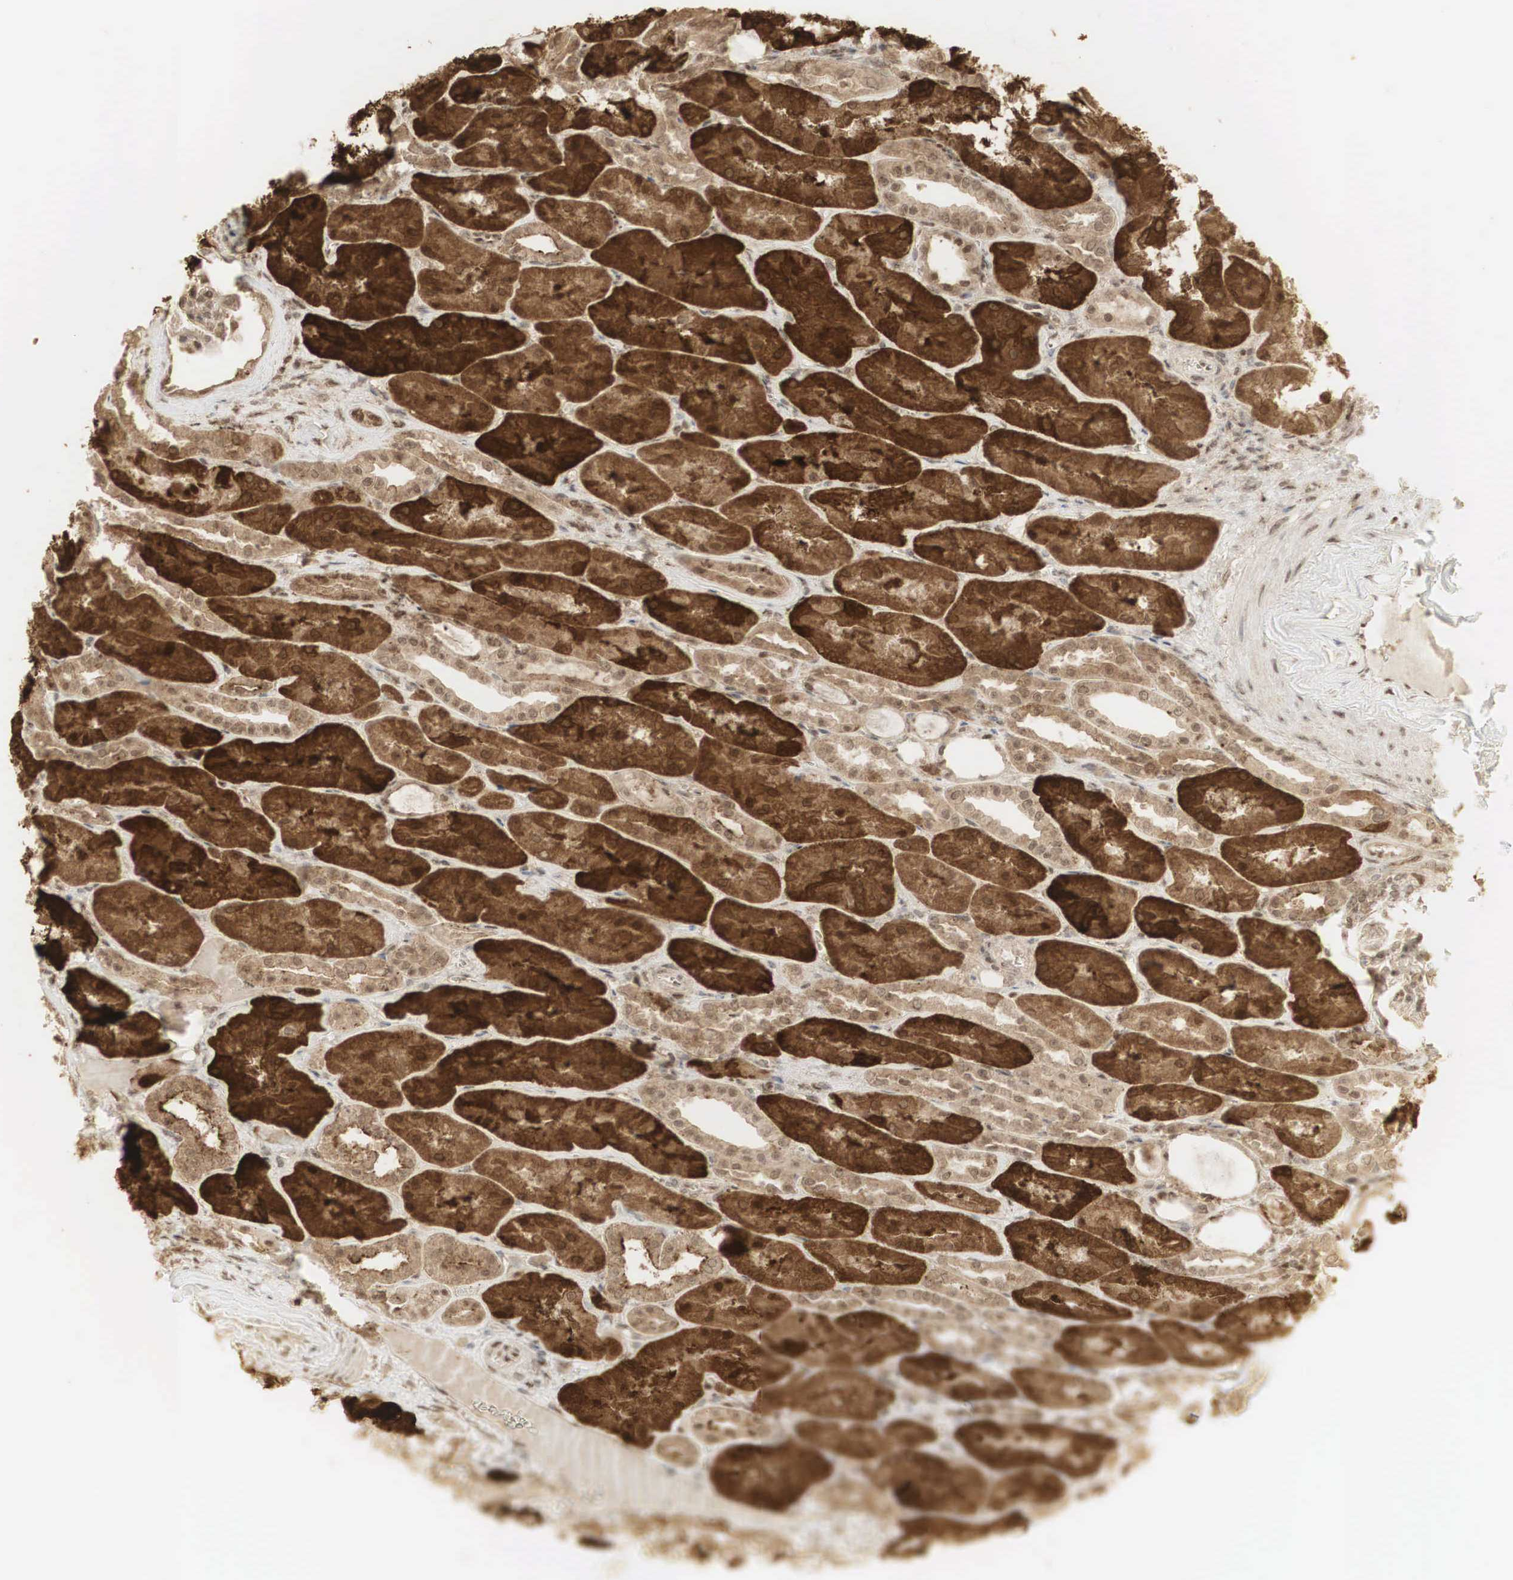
{"staining": {"intensity": "weak", "quantity": "25%-75%", "location": "cytoplasmic/membranous"}, "tissue": "kidney", "cell_type": "Cells in glomeruli", "image_type": "normal", "snomed": [{"axis": "morphology", "description": "Normal tissue, NOS"}, {"axis": "topography", "description": "Kidney"}], "caption": "Immunohistochemical staining of benign human kidney reveals weak cytoplasmic/membranous protein staining in approximately 25%-75% of cells in glomeruli.", "gene": "RNF113A", "patient": {"sex": "male", "age": 61}}